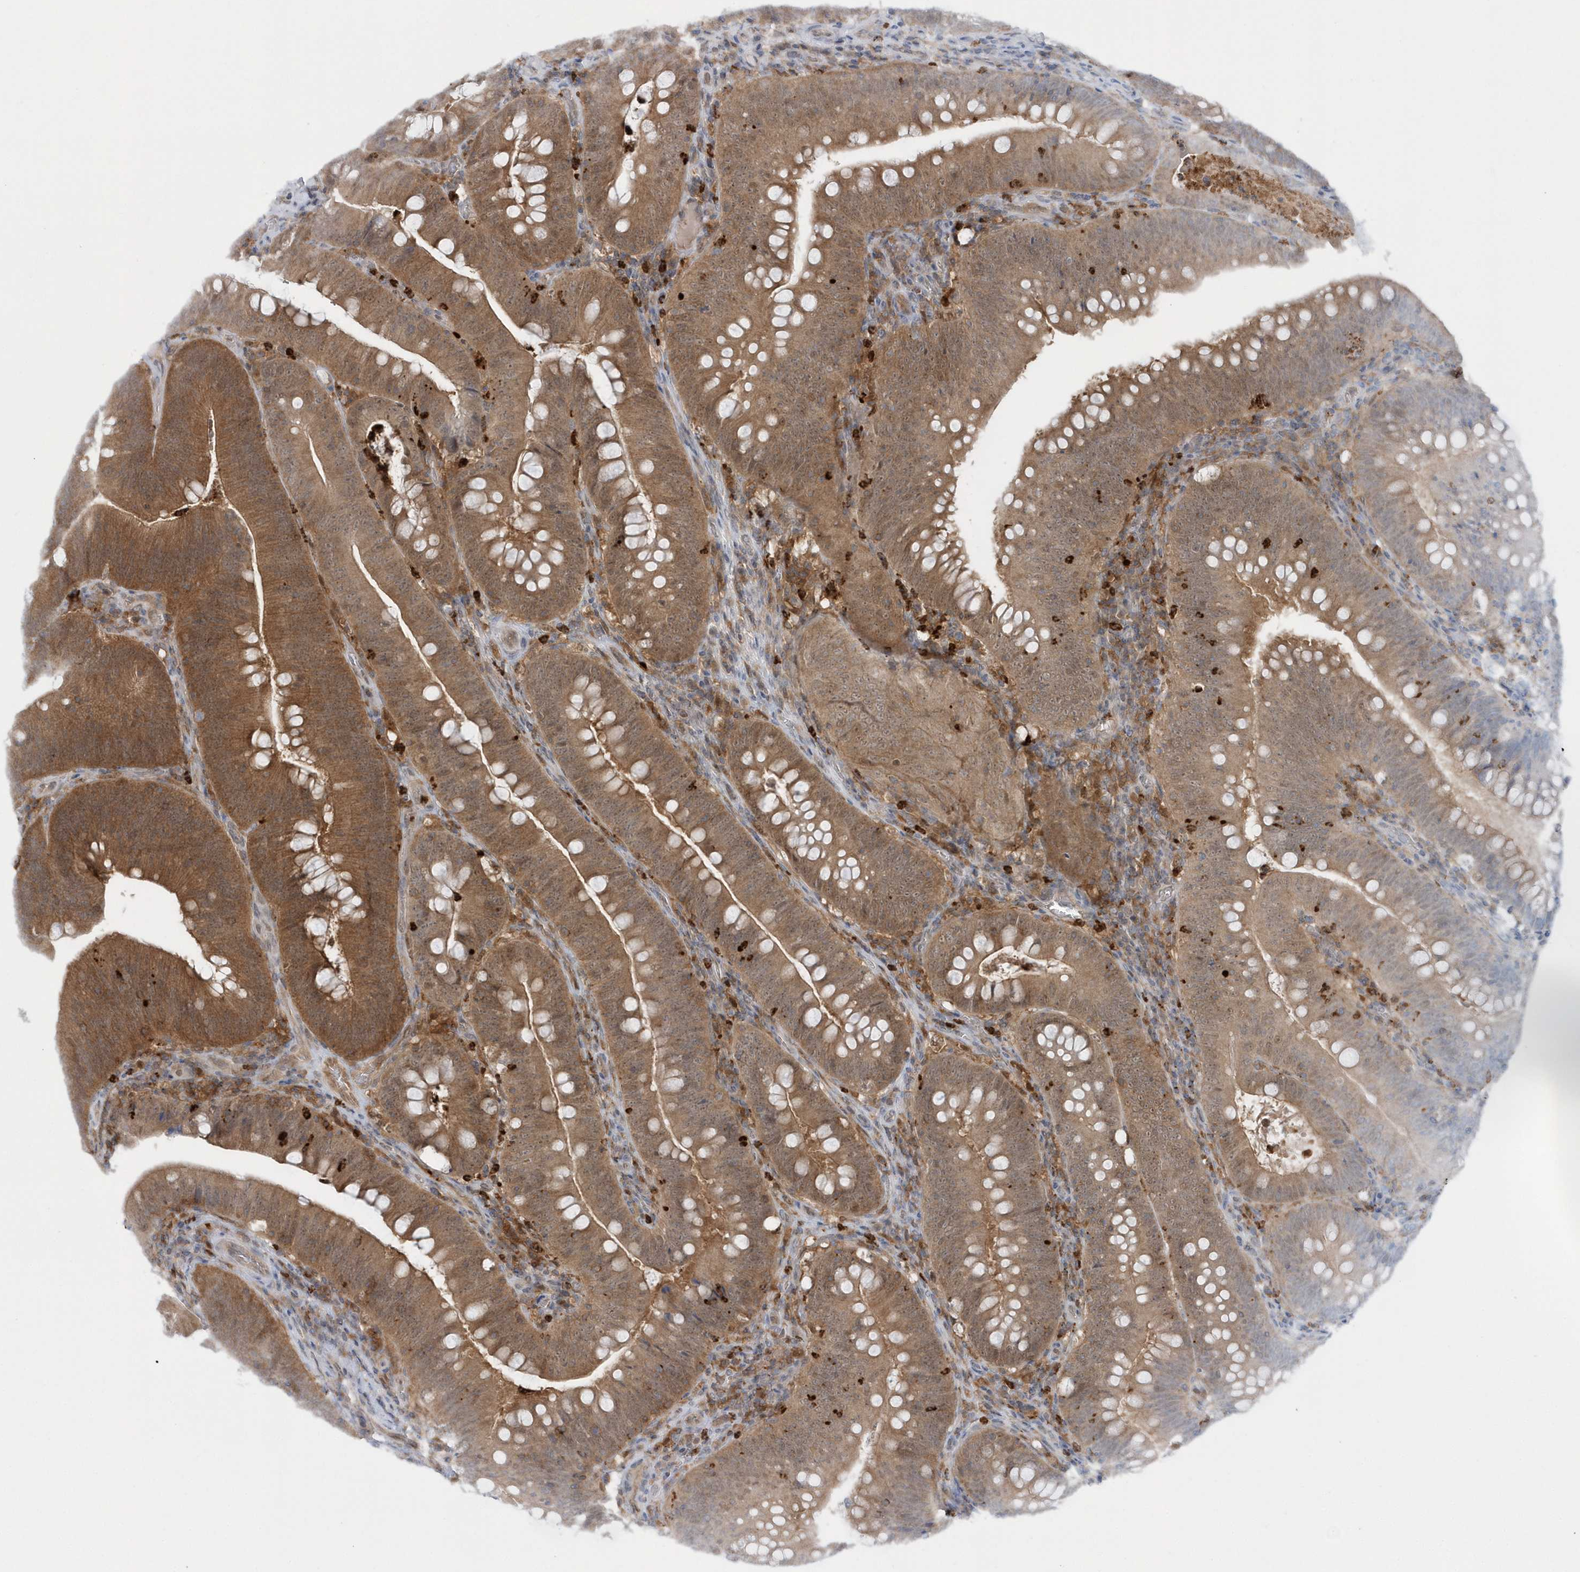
{"staining": {"intensity": "moderate", "quantity": ">75%", "location": "cytoplasmic/membranous"}, "tissue": "colorectal cancer", "cell_type": "Tumor cells", "image_type": "cancer", "snomed": [{"axis": "morphology", "description": "Normal tissue, NOS"}, {"axis": "topography", "description": "Colon"}], "caption": "Colorectal cancer was stained to show a protein in brown. There is medium levels of moderate cytoplasmic/membranous expression in approximately >75% of tumor cells. (DAB IHC, brown staining for protein, blue staining for nuclei).", "gene": "RNF7", "patient": {"sex": "female", "age": 82}}